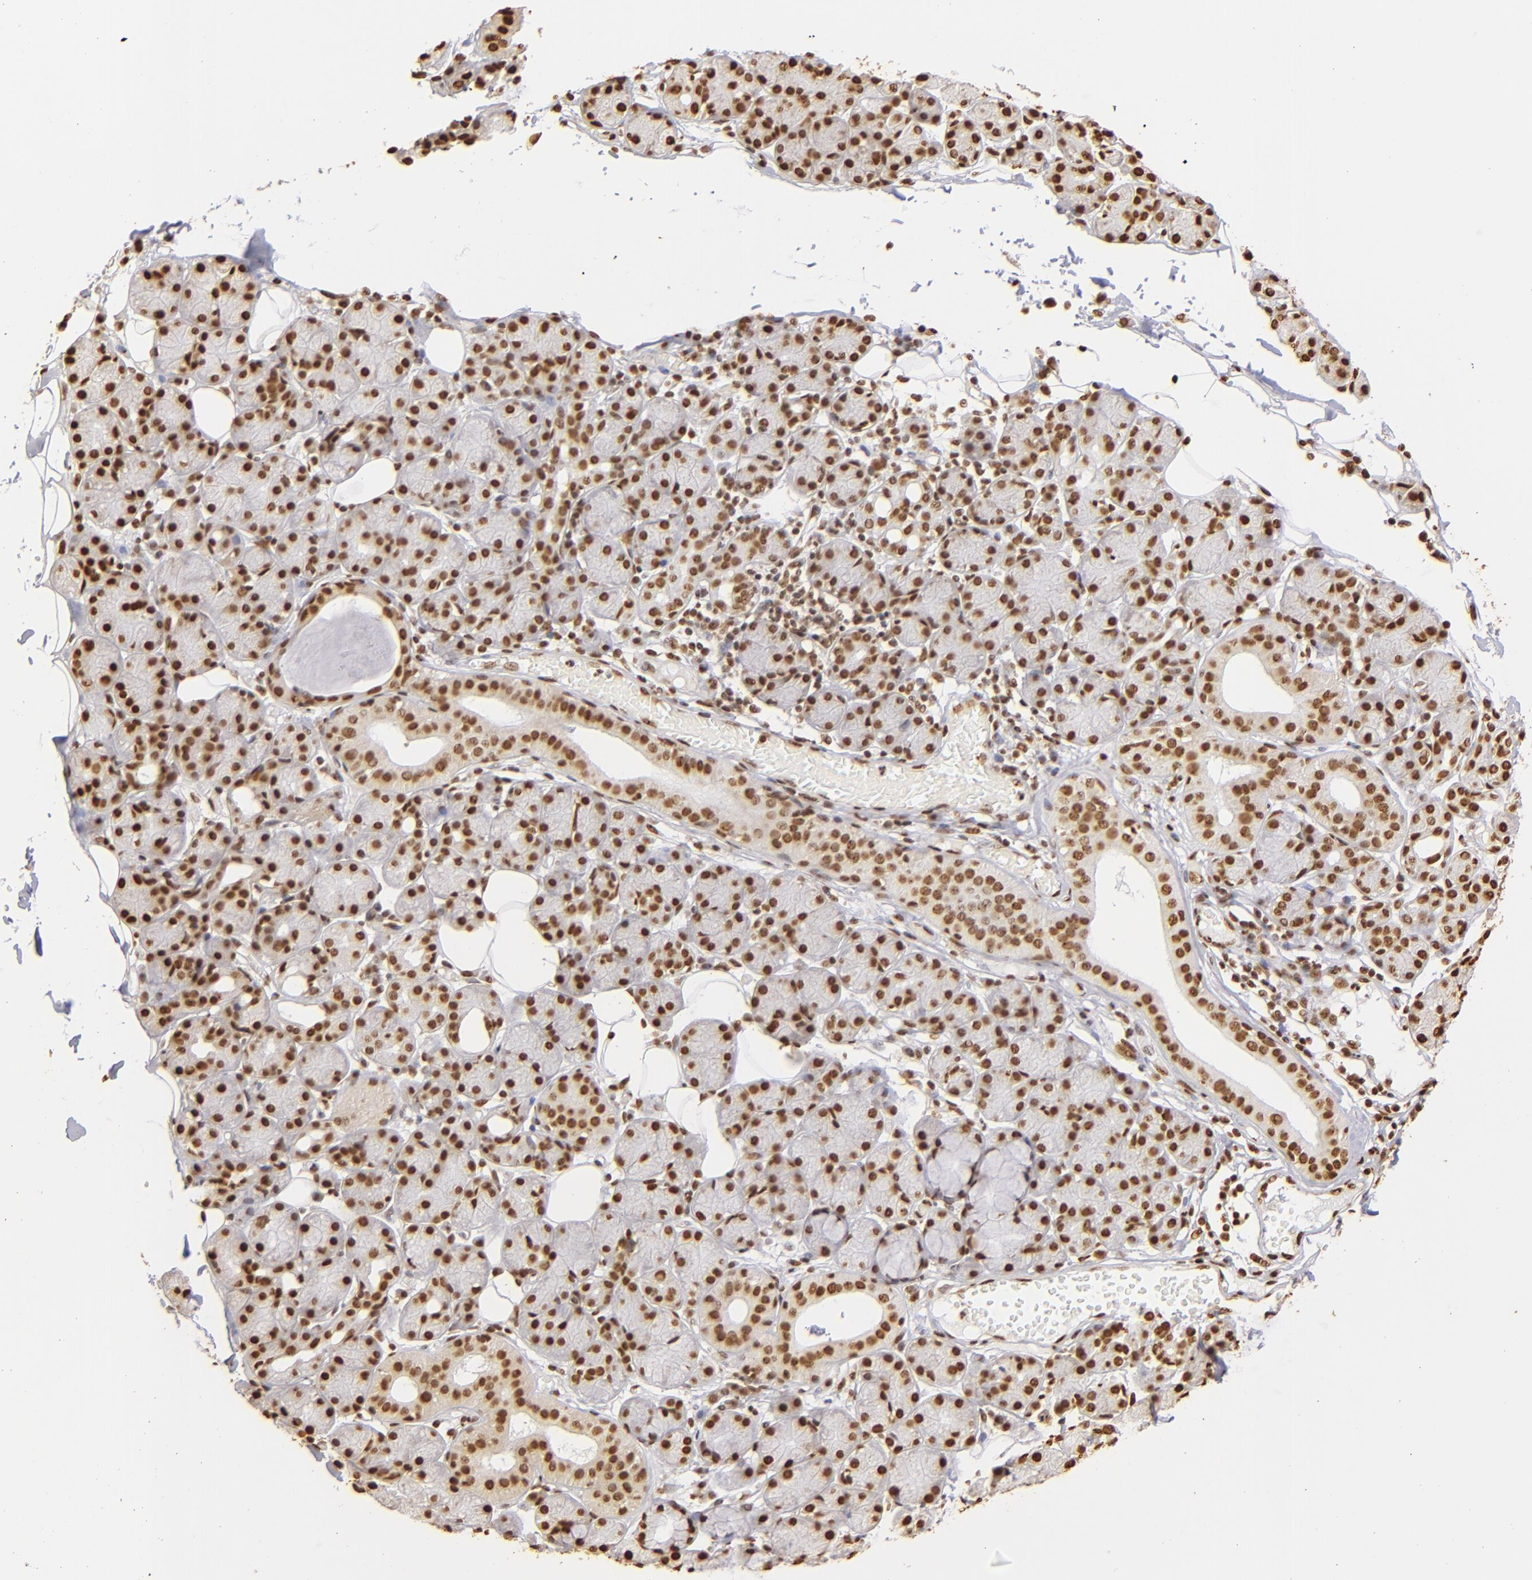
{"staining": {"intensity": "strong", "quantity": ">75%", "location": "nuclear"}, "tissue": "salivary gland", "cell_type": "Glandular cells", "image_type": "normal", "snomed": [{"axis": "morphology", "description": "Normal tissue, NOS"}, {"axis": "topography", "description": "Salivary gland"}], "caption": "High-magnification brightfield microscopy of unremarkable salivary gland stained with DAB (brown) and counterstained with hematoxylin (blue). glandular cells exhibit strong nuclear staining is seen in about>75% of cells.", "gene": "ILF3", "patient": {"sex": "male", "age": 54}}